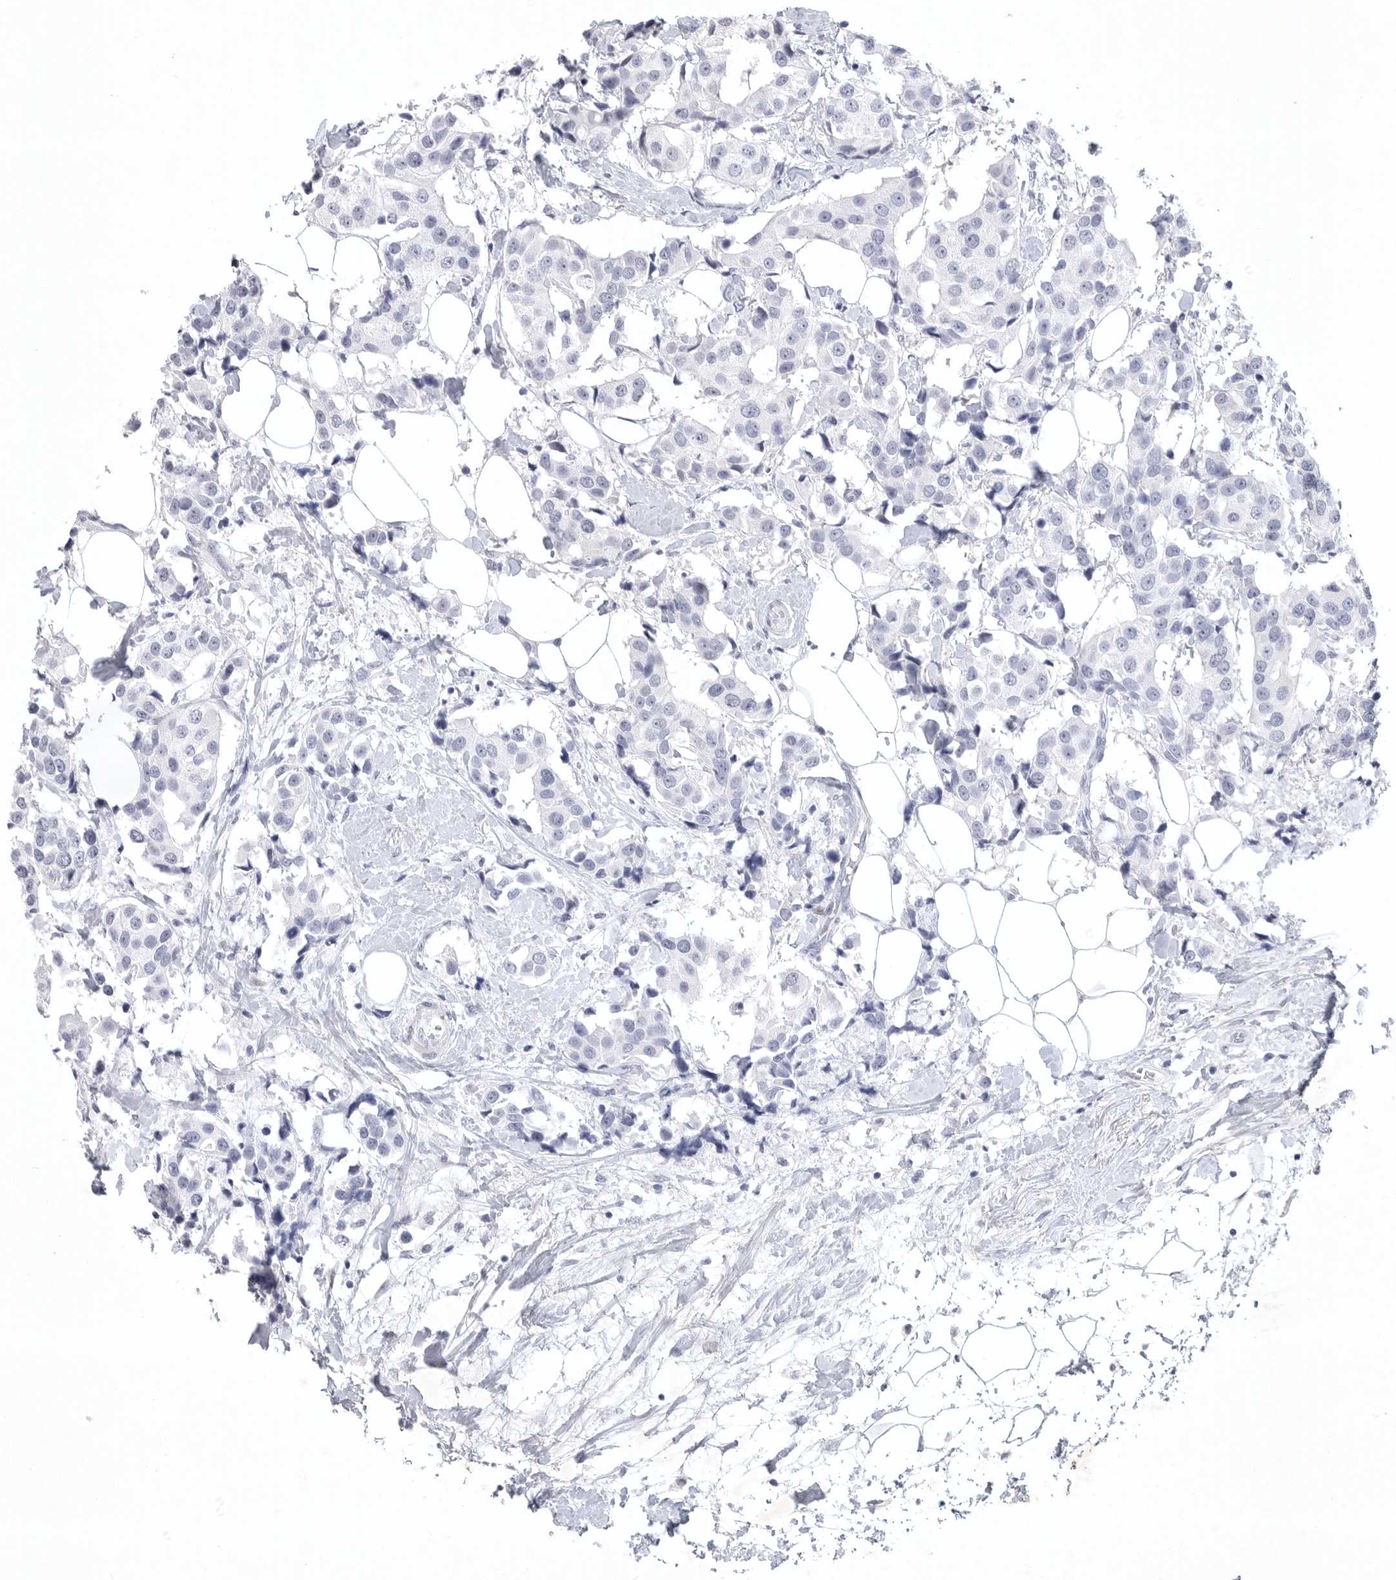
{"staining": {"intensity": "negative", "quantity": "none", "location": "none"}, "tissue": "breast cancer", "cell_type": "Tumor cells", "image_type": "cancer", "snomed": [{"axis": "morphology", "description": "Normal tissue, NOS"}, {"axis": "morphology", "description": "Duct carcinoma"}, {"axis": "topography", "description": "Breast"}], "caption": "Immunohistochemical staining of invasive ductal carcinoma (breast) displays no significant expression in tumor cells.", "gene": "TNR", "patient": {"sex": "female", "age": 39}}